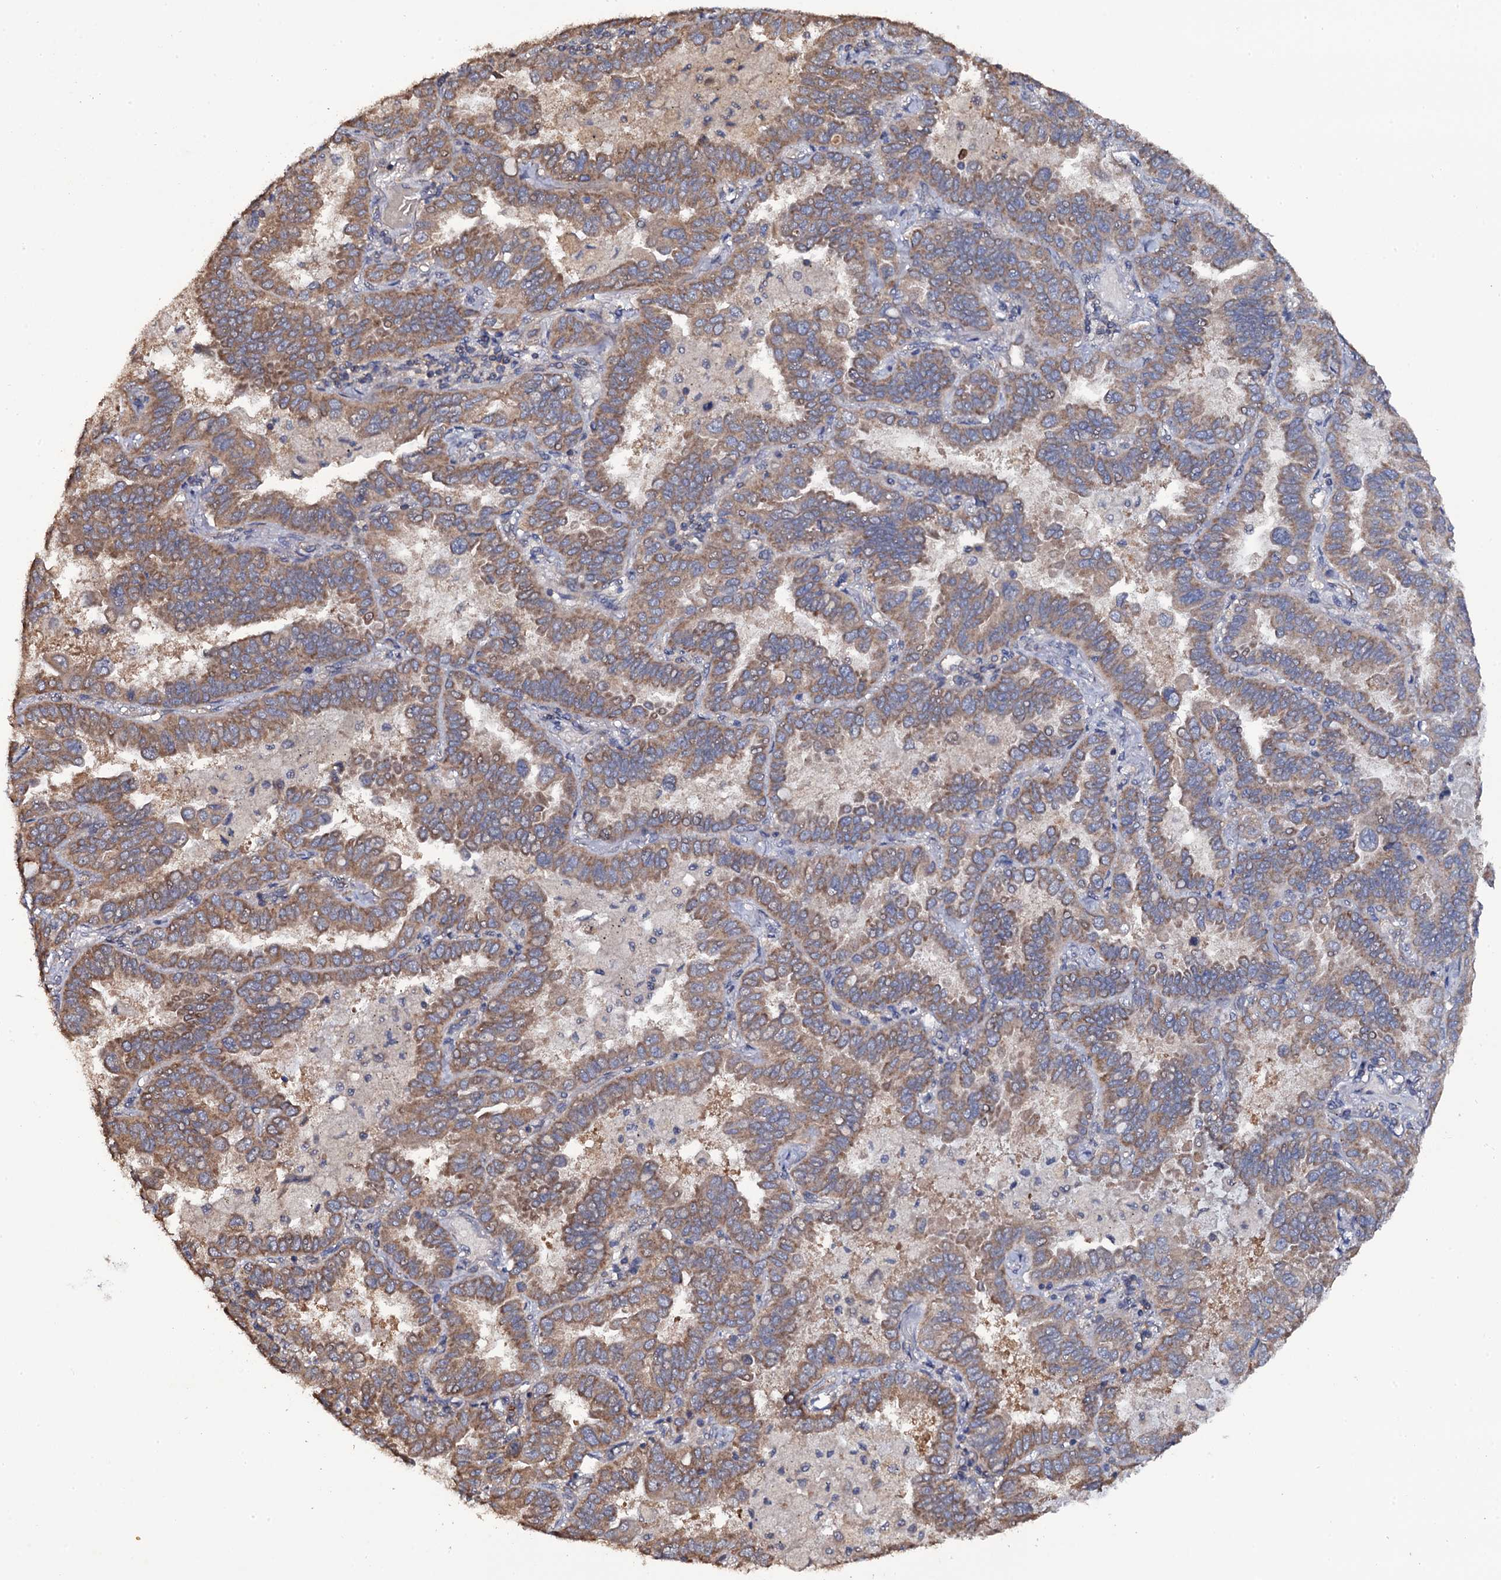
{"staining": {"intensity": "moderate", "quantity": ">75%", "location": "cytoplasmic/membranous"}, "tissue": "lung cancer", "cell_type": "Tumor cells", "image_type": "cancer", "snomed": [{"axis": "morphology", "description": "Adenocarcinoma, NOS"}, {"axis": "topography", "description": "Lung"}], "caption": "Protein expression analysis of human lung cancer (adenocarcinoma) reveals moderate cytoplasmic/membranous staining in approximately >75% of tumor cells.", "gene": "TTC23", "patient": {"sex": "male", "age": 64}}